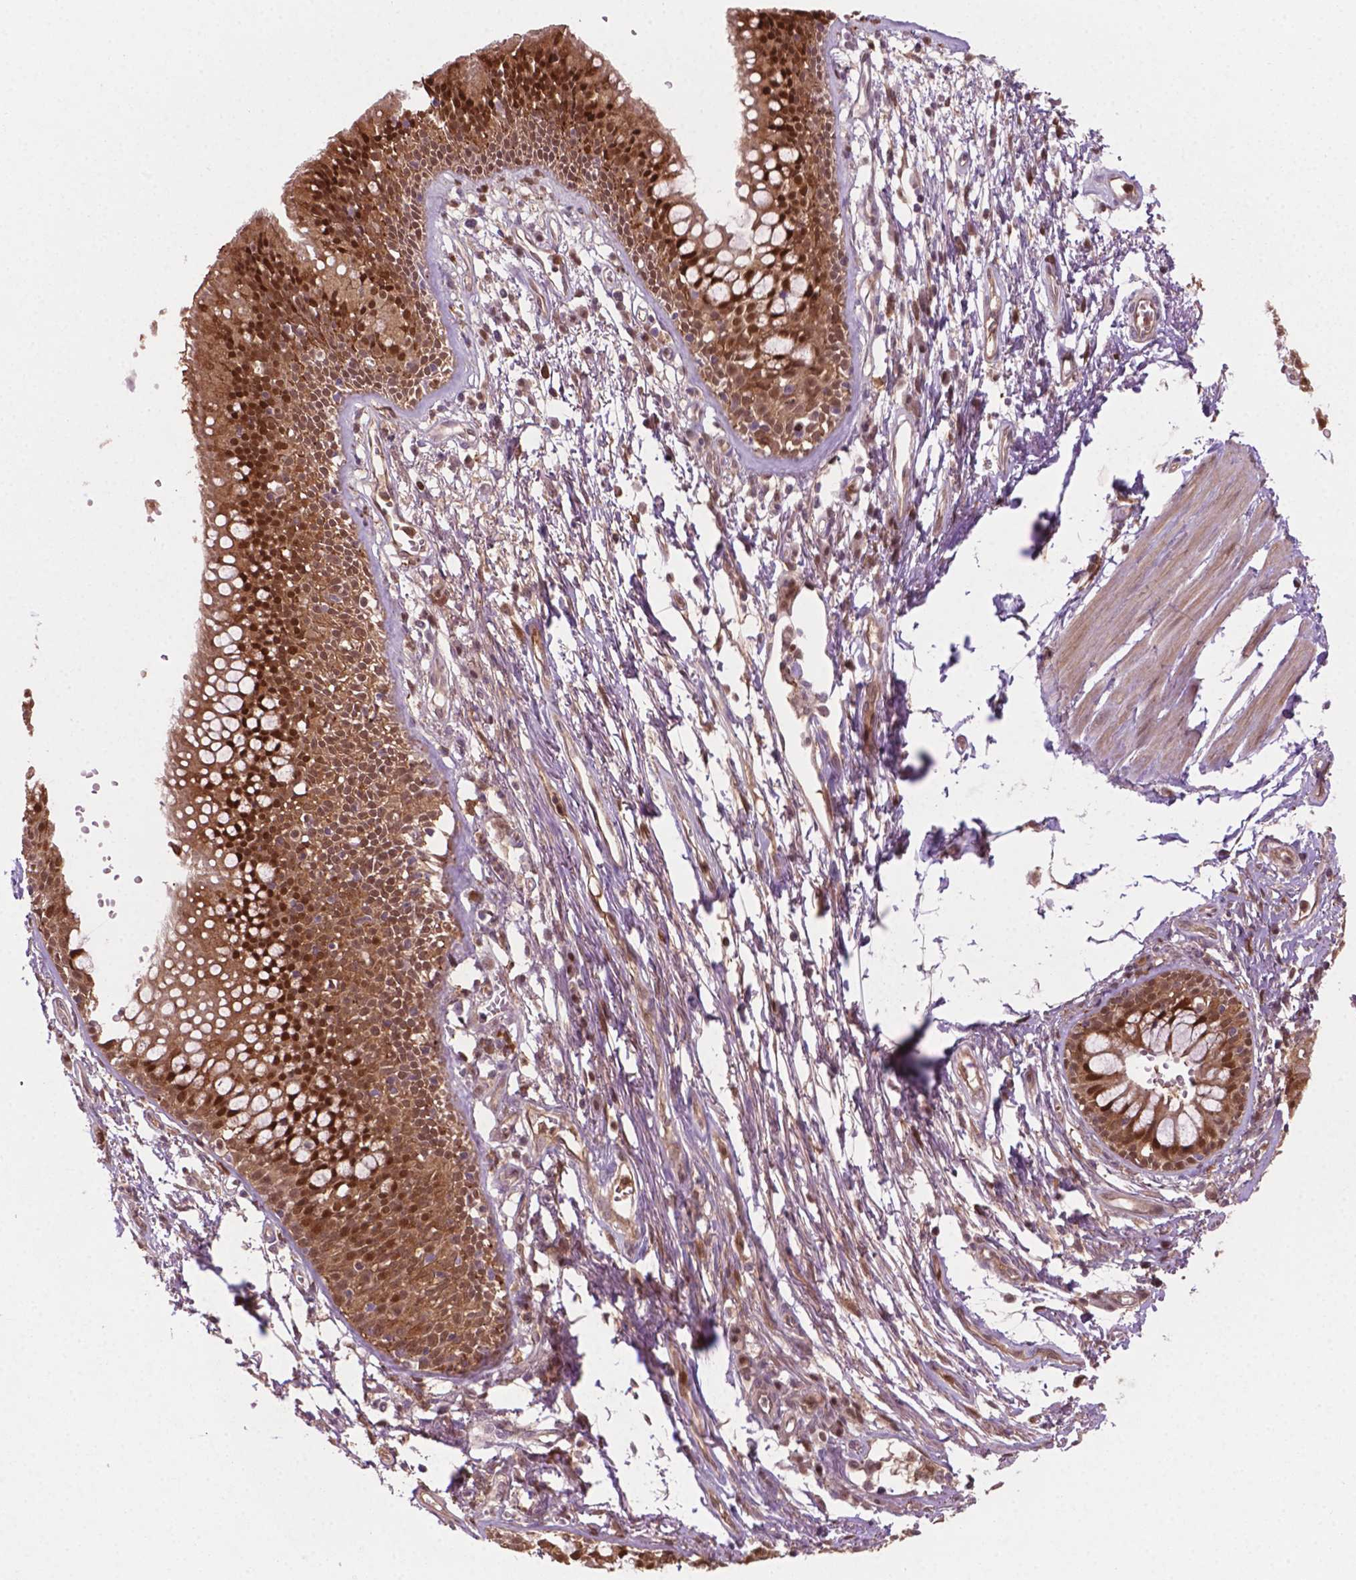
{"staining": {"intensity": "moderate", "quantity": ">75%", "location": "cytoplasmic/membranous,nuclear"}, "tissue": "bronchus", "cell_type": "Respiratory epithelial cells", "image_type": "normal", "snomed": [{"axis": "morphology", "description": "Normal tissue, NOS"}, {"axis": "morphology", "description": "Squamous cell carcinoma, NOS"}, {"axis": "topography", "description": "Cartilage tissue"}, {"axis": "topography", "description": "Bronchus"}, {"axis": "topography", "description": "Lung"}], "caption": "Brown immunohistochemical staining in normal bronchus reveals moderate cytoplasmic/membranous,nuclear staining in about >75% of respiratory epithelial cells. The protein of interest is stained brown, and the nuclei are stained in blue (DAB IHC with brightfield microscopy, high magnification).", "gene": "PLIN3", "patient": {"sex": "male", "age": 66}}